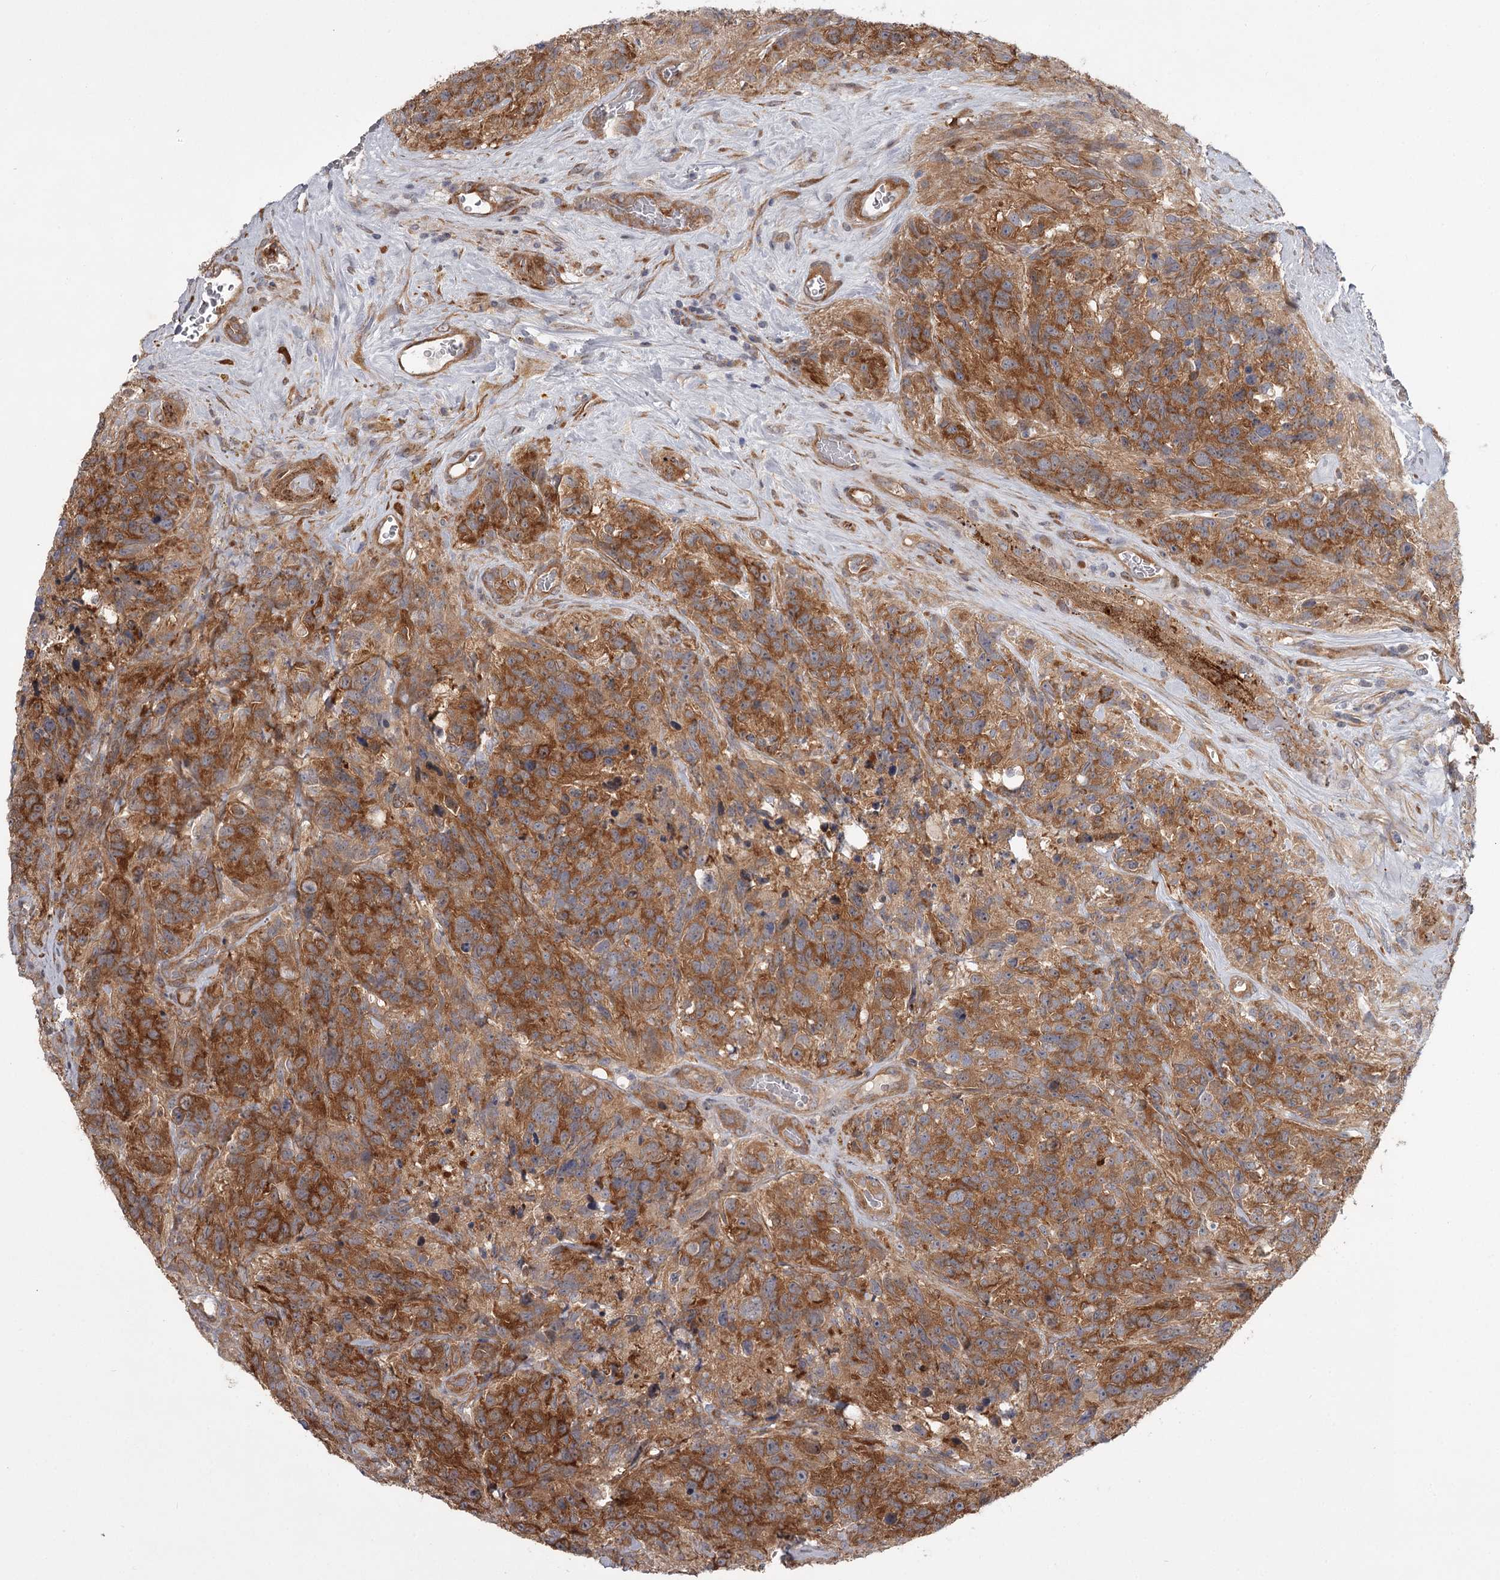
{"staining": {"intensity": "moderate", "quantity": ">75%", "location": "cytoplasmic/membranous"}, "tissue": "glioma", "cell_type": "Tumor cells", "image_type": "cancer", "snomed": [{"axis": "morphology", "description": "Glioma, malignant, High grade"}, {"axis": "topography", "description": "Brain"}], "caption": "Tumor cells show medium levels of moderate cytoplasmic/membranous staining in approximately >75% of cells in human malignant glioma (high-grade).", "gene": "CCNG2", "patient": {"sex": "male", "age": 69}}